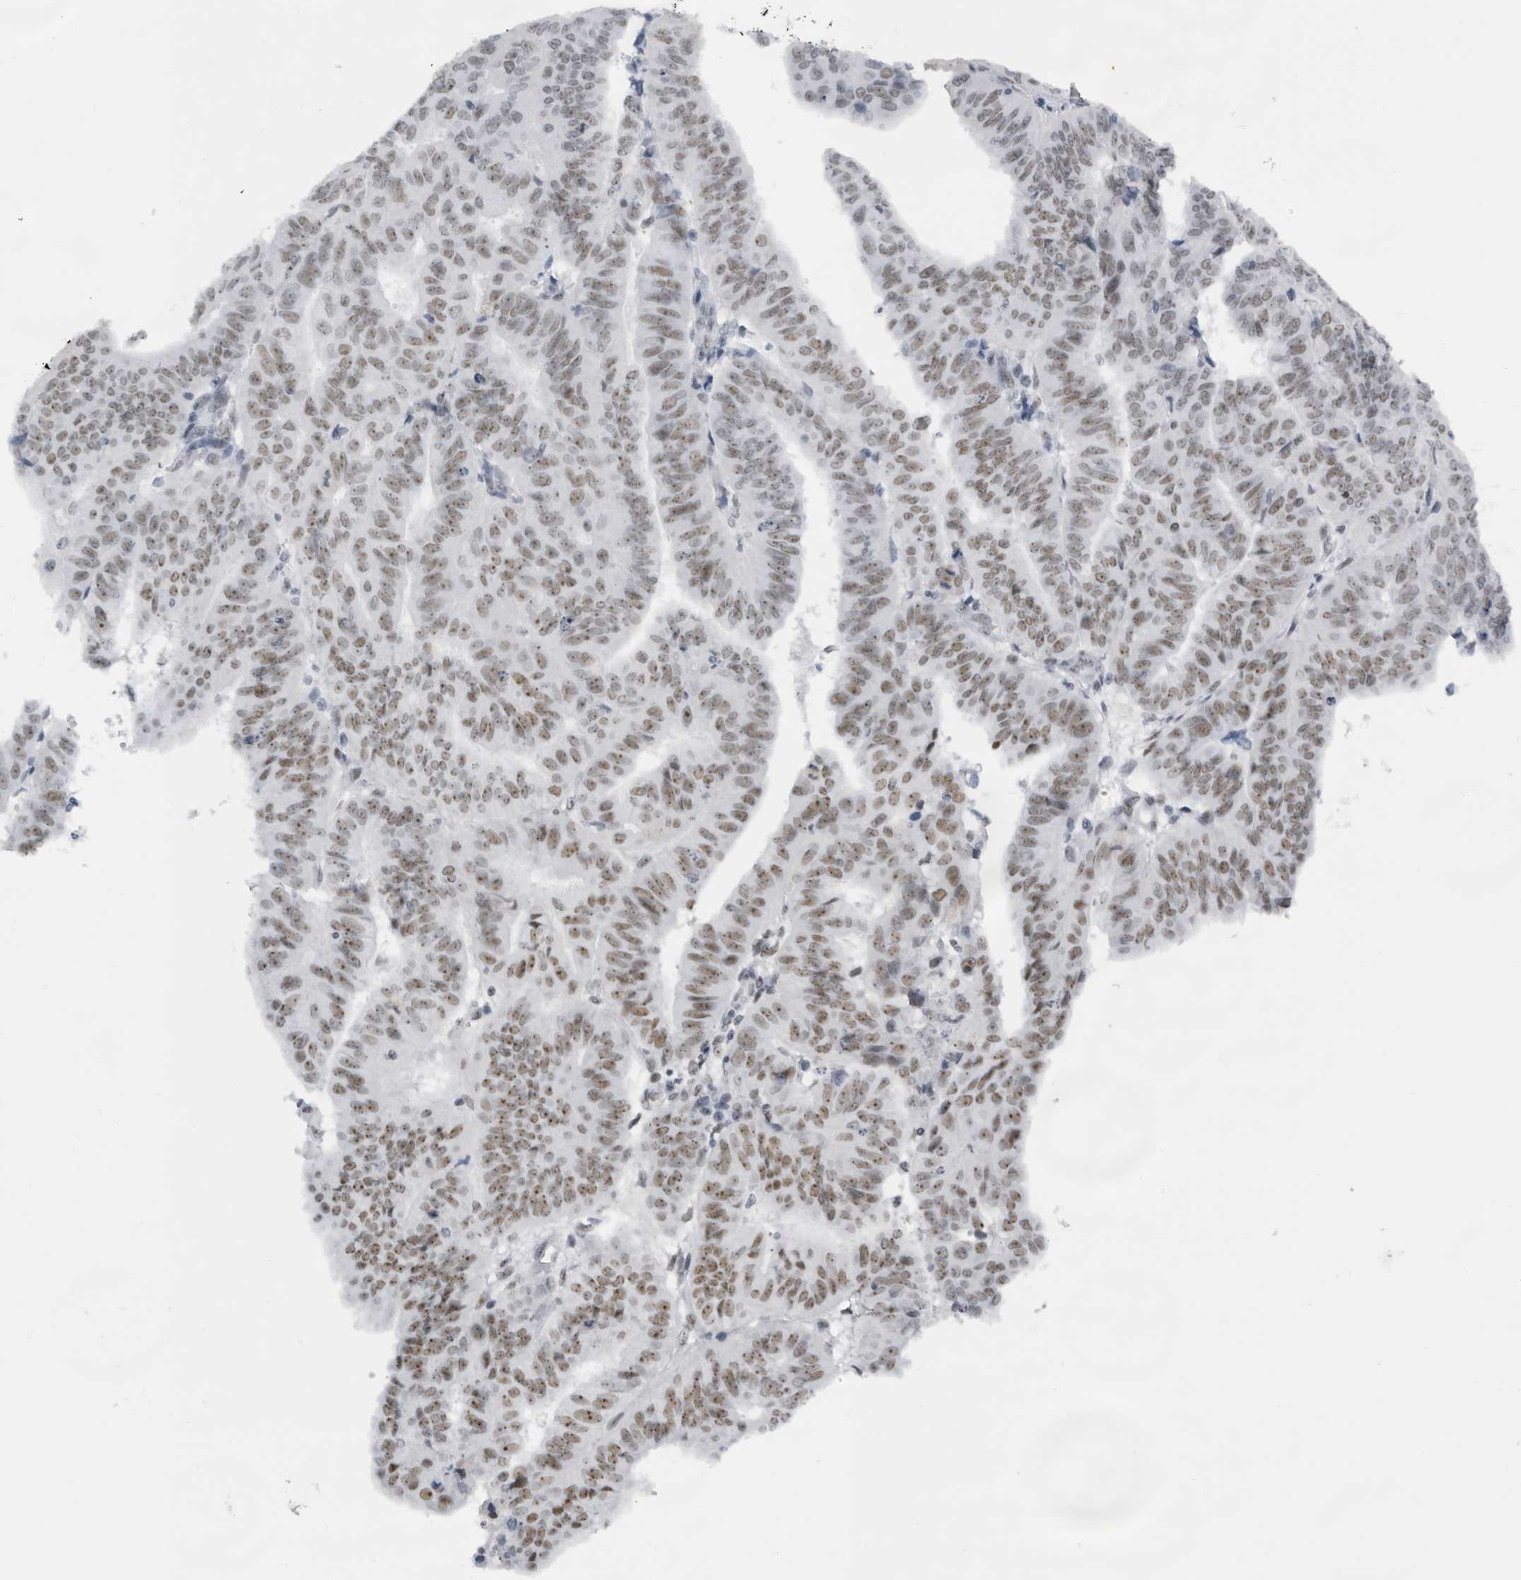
{"staining": {"intensity": "moderate", "quantity": ">75%", "location": "nuclear"}, "tissue": "endometrial cancer", "cell_type": "Tumor cells", "image_type": "cancer", "snomed": [{"axis": "morphology", "description": "Adenocarcinoma, NOS"}, {"axis": "topography", "description": "Uterus"}], "caption": "Tumor cells show medium levels of moderate nuclear positivity in approximately >75% of cells in human endometrial cancer (adenocarcinoma).", "gene": "DHX9", "patient": {"sex": "female", "age": 77}}